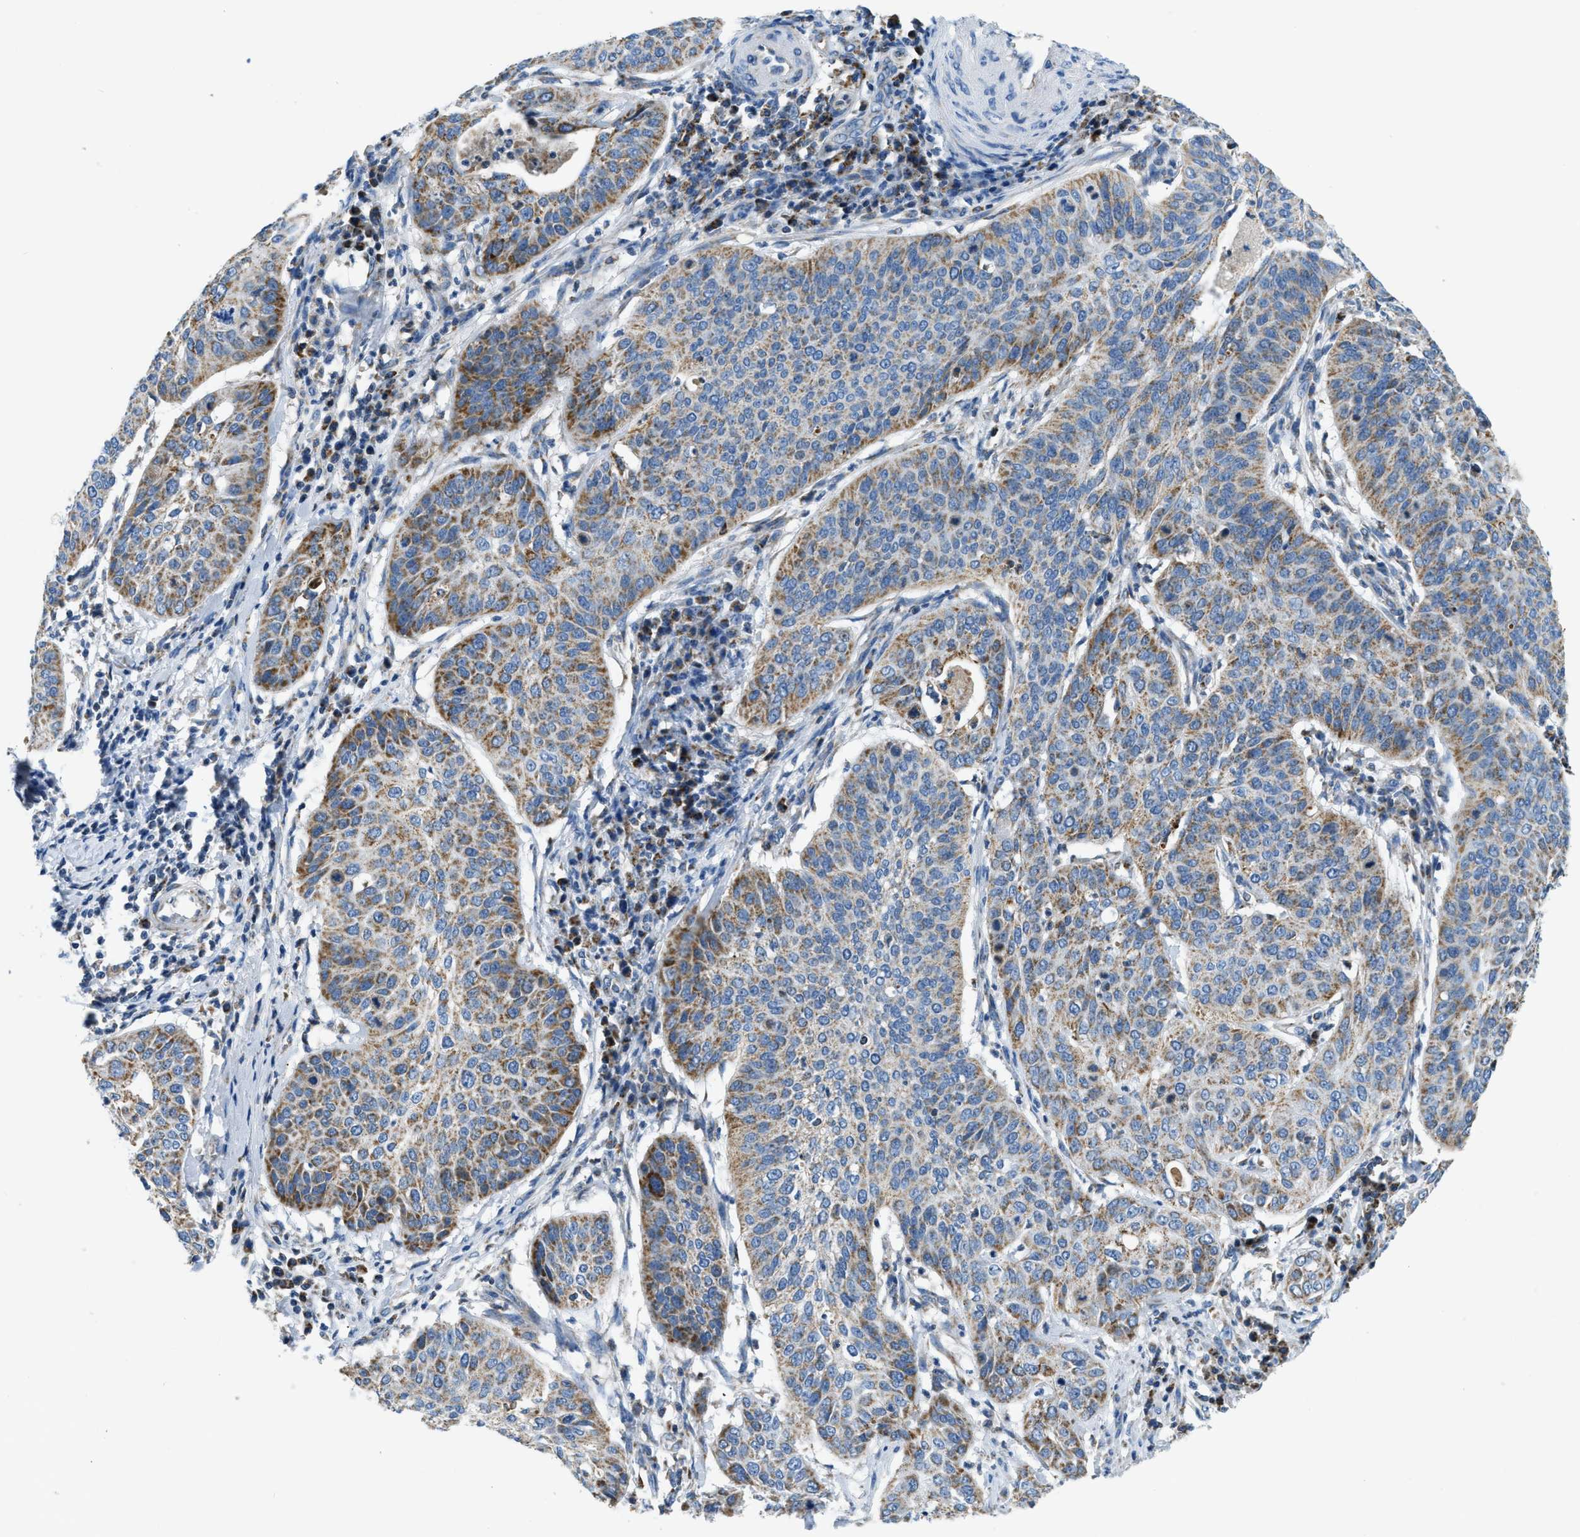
{"staining": {"intensity": "moderate", "quantity": ">75%", "location": "cytoplasmic/membranous"}, "tissue": "cervical cancer", "cell_type": "Tumor cells", "image_type": "cancer", "snomed": [{"axis": "morphology", "description": "Normal tissue, NOS"}, {"axis": "morphology", "description": "Squamous cell carcinoma, NOS"}, {"axis": "topography", "description": "Cervix"}], "caption": "Immunohistochemistry (IHC) staining of squamous cell carcinoma (cervical), which exhibits medium levels of moderate cytoplasmic/membranous positivity in approximately >75% of tumor cells indicating moderate cytoplasmic/membranous protein positivity. The staining was performed using DAB (3,3'-diaminobenzidine) (brown) for protein detection and nuclei were counterstained in hematoxylin (blue).", "gene": "ACADVL", "patient": {"sex": "female", "age": 39}}